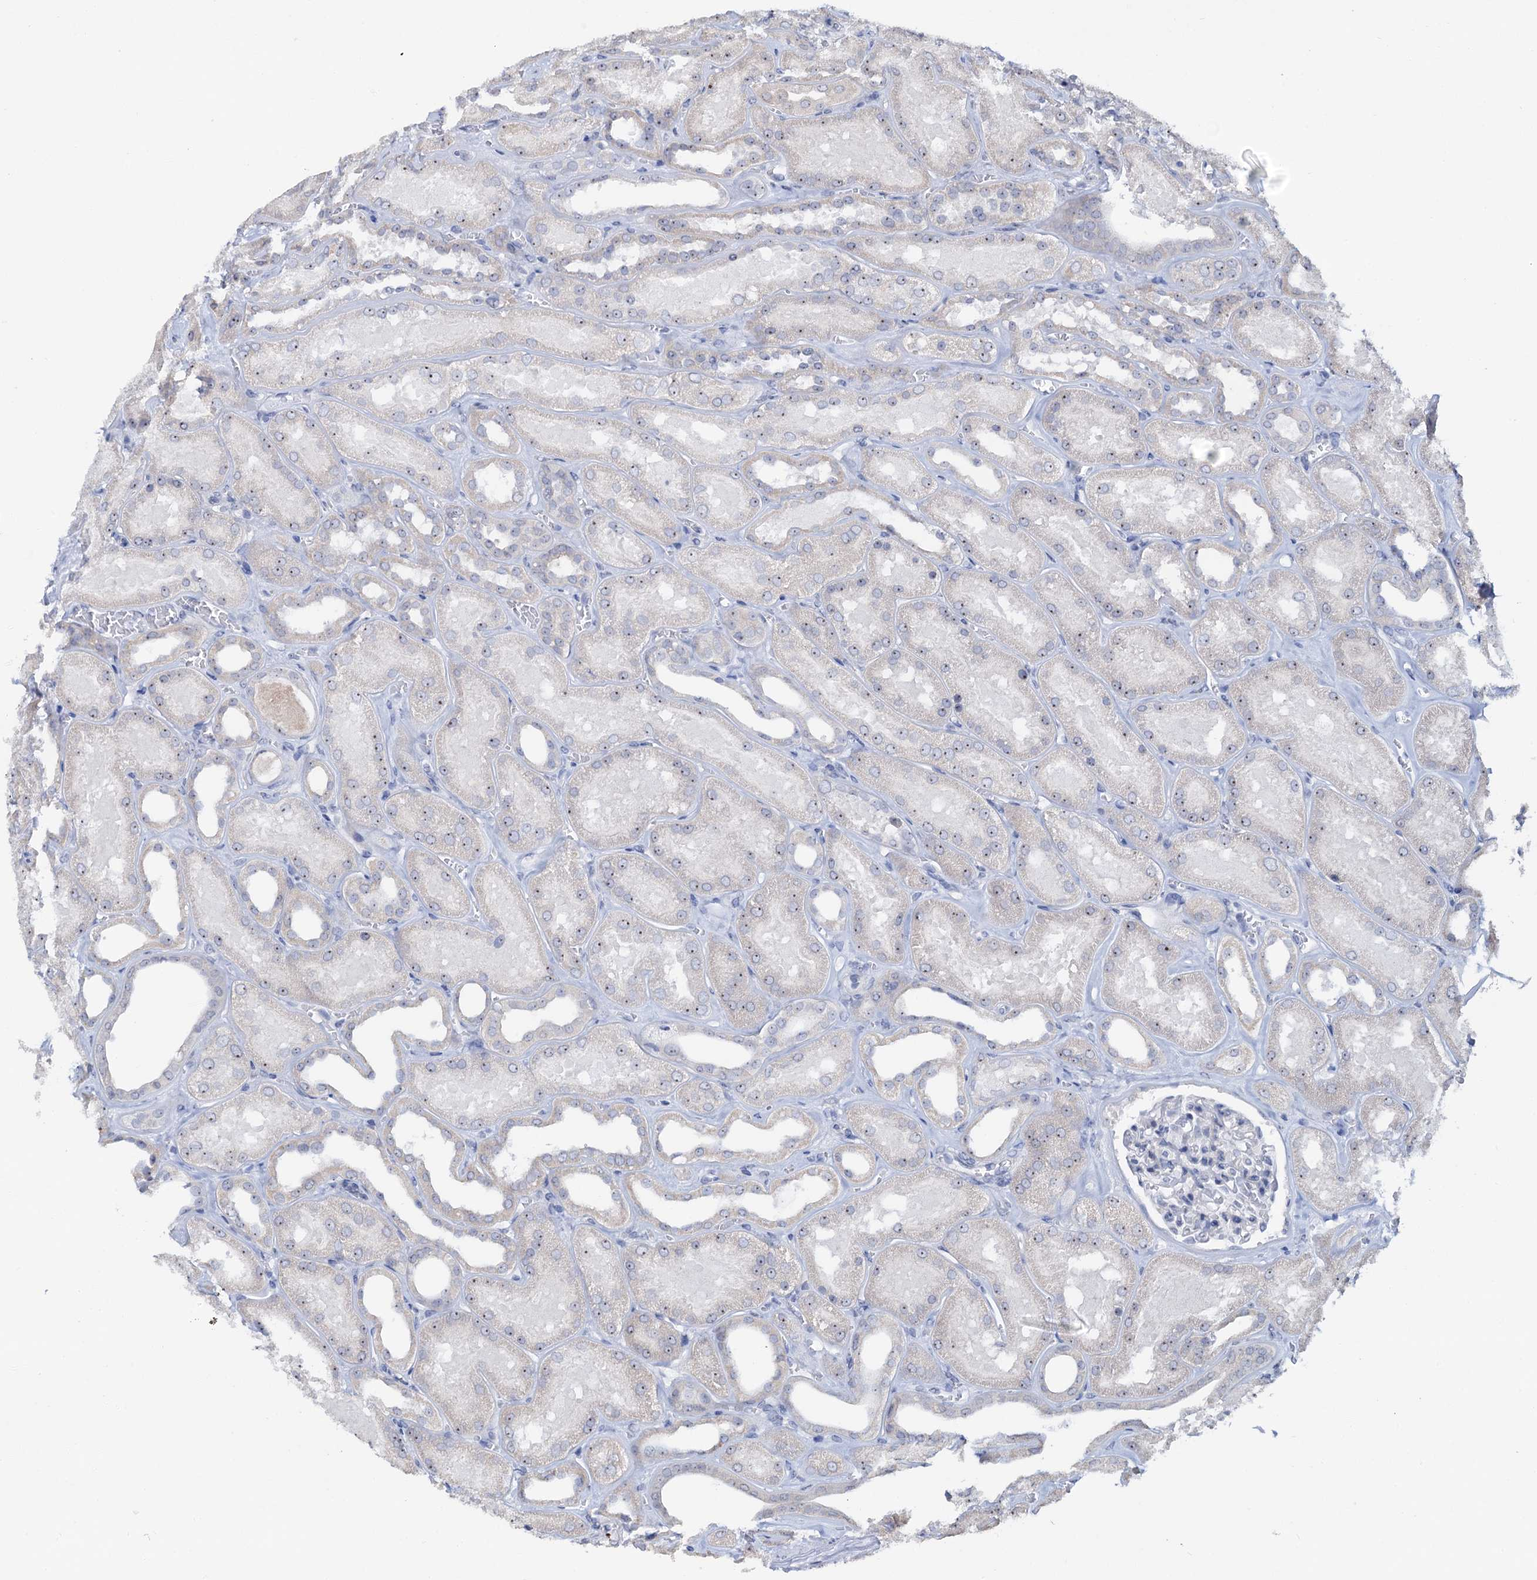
{"staining": {"intensity": "negative", "quantity": "none", "location": "none"}, "tissue": "kidney", "cell_type": "Cells in glomeruli", "image_type": "normal", "snomed": [{"axis": "morphology", "description": "Normal tissue, NOS"}, {"axis": "morphology", "description": "Adenocarcinoma, NOS"}, {"axis": "topography", "description": "Kidney"}], "caption": "This is a histopathology image of immunohistochemistry (IHC) staining of unremarkable kidney, which shows no expression in cells in glomeruli. (Brightfield microscopy of DAB (3,3'-diaminobenzidine) immunohistochemistry (IHC) at high magnification).", "gene": "C2CD3", "patient": {"sex": "female", "age": 68}}